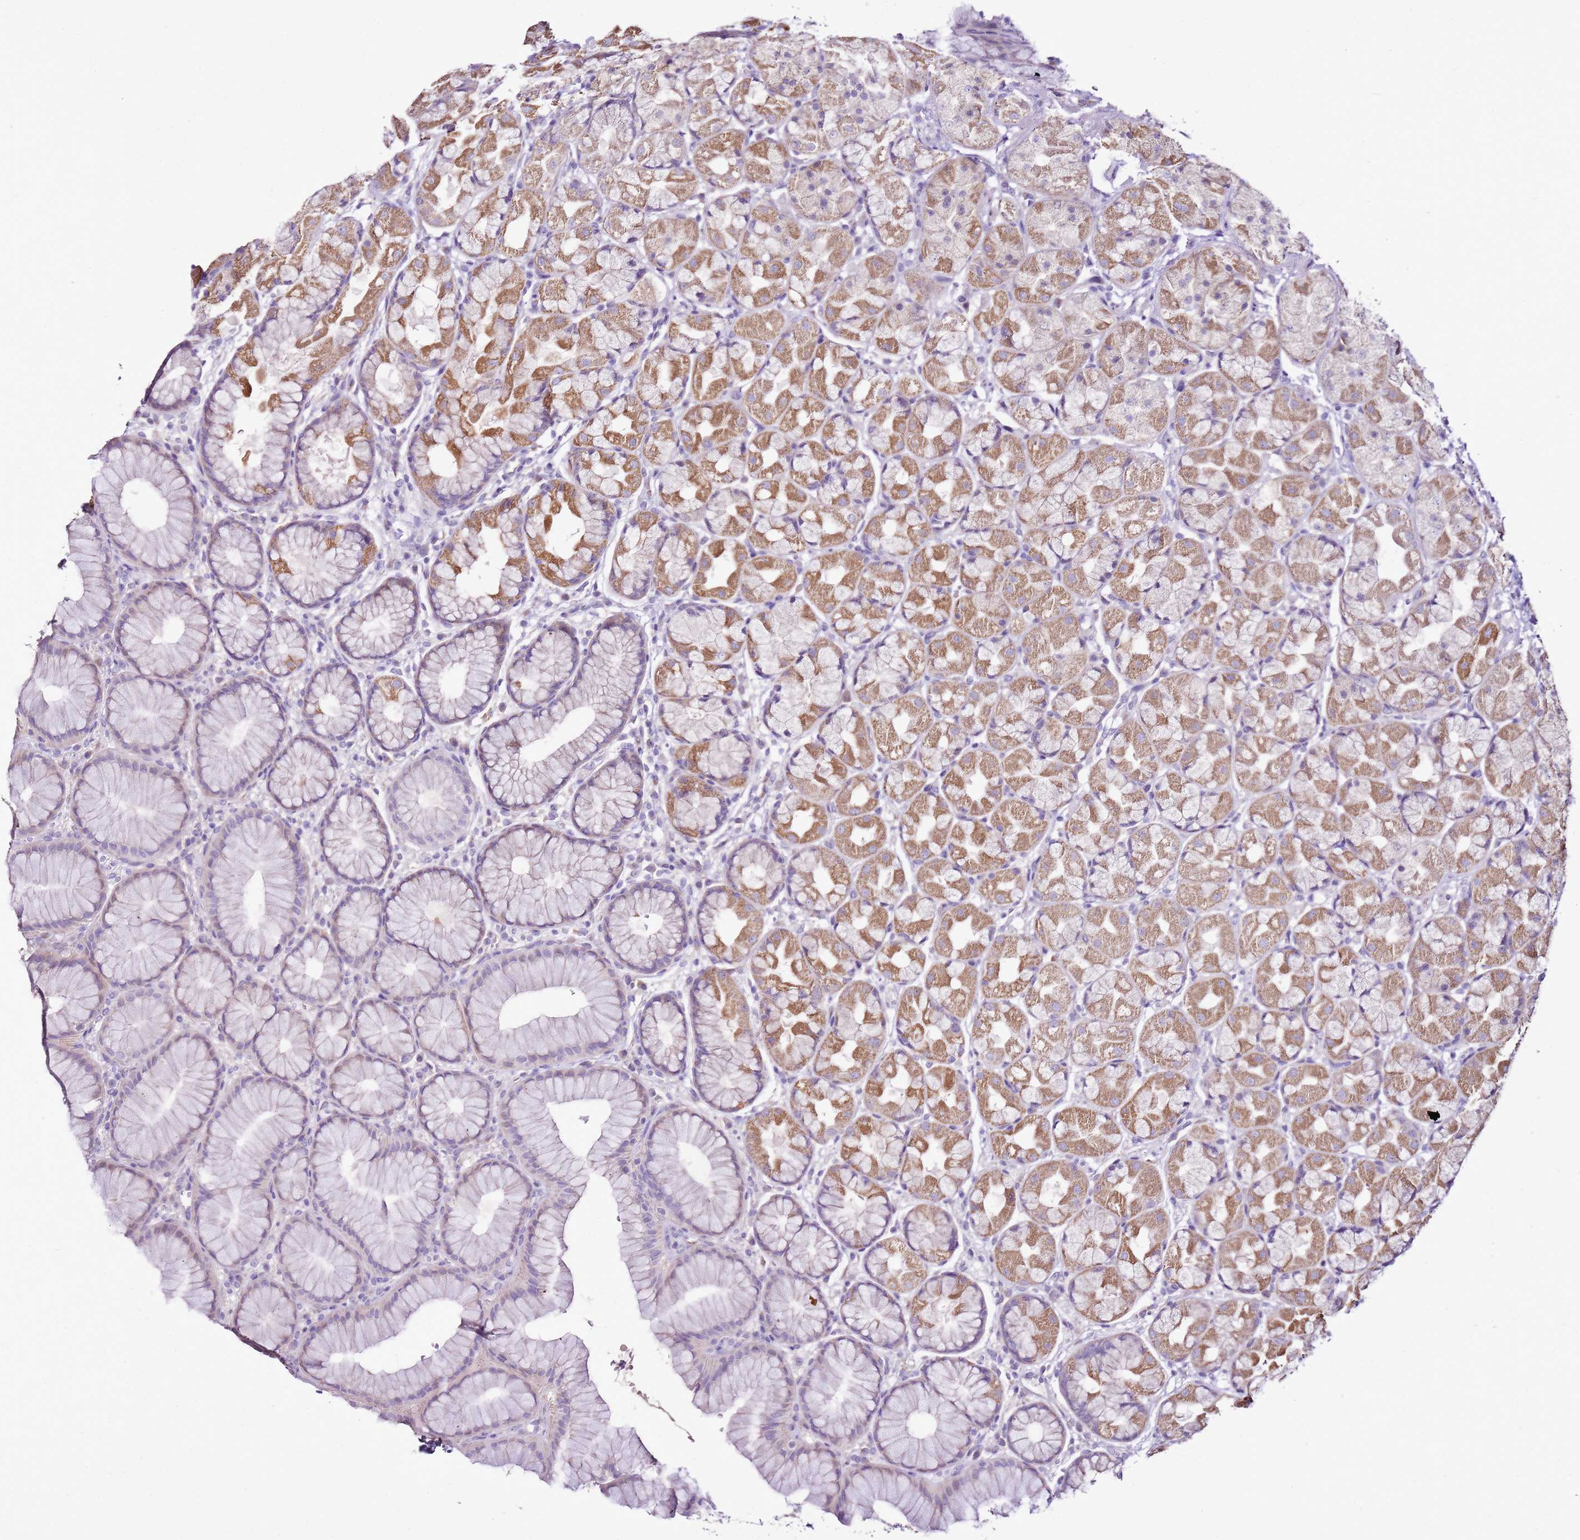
{"staining": {"intensity": "moderate", "quantity": "25%-75%", "location": "cytoplasmic/membranous"}, "tissue": "stomach", "cell_type": "Glandular cells", "image_type": "normal", "snomed": [{"axis": "morphology", "description": "Normal tissue, NOS"}, {"axis": "topography", "description": "Stomach"}], "caption": "High-magnification brightfield microscopy of benign stomach stained with DAB (3,3'-diaminobenzidine) (brown) and counterstained with hematoxylin (blue). glandular cells exhibit moderate cytoplasmic/membranous expression is seen in approximately25%-75% of cells. (DAB IHC, brown staining for protein, blue staining for nuclei).", "gene": "SLC38A5", "patient": {"sex": "male", "age": 57}}